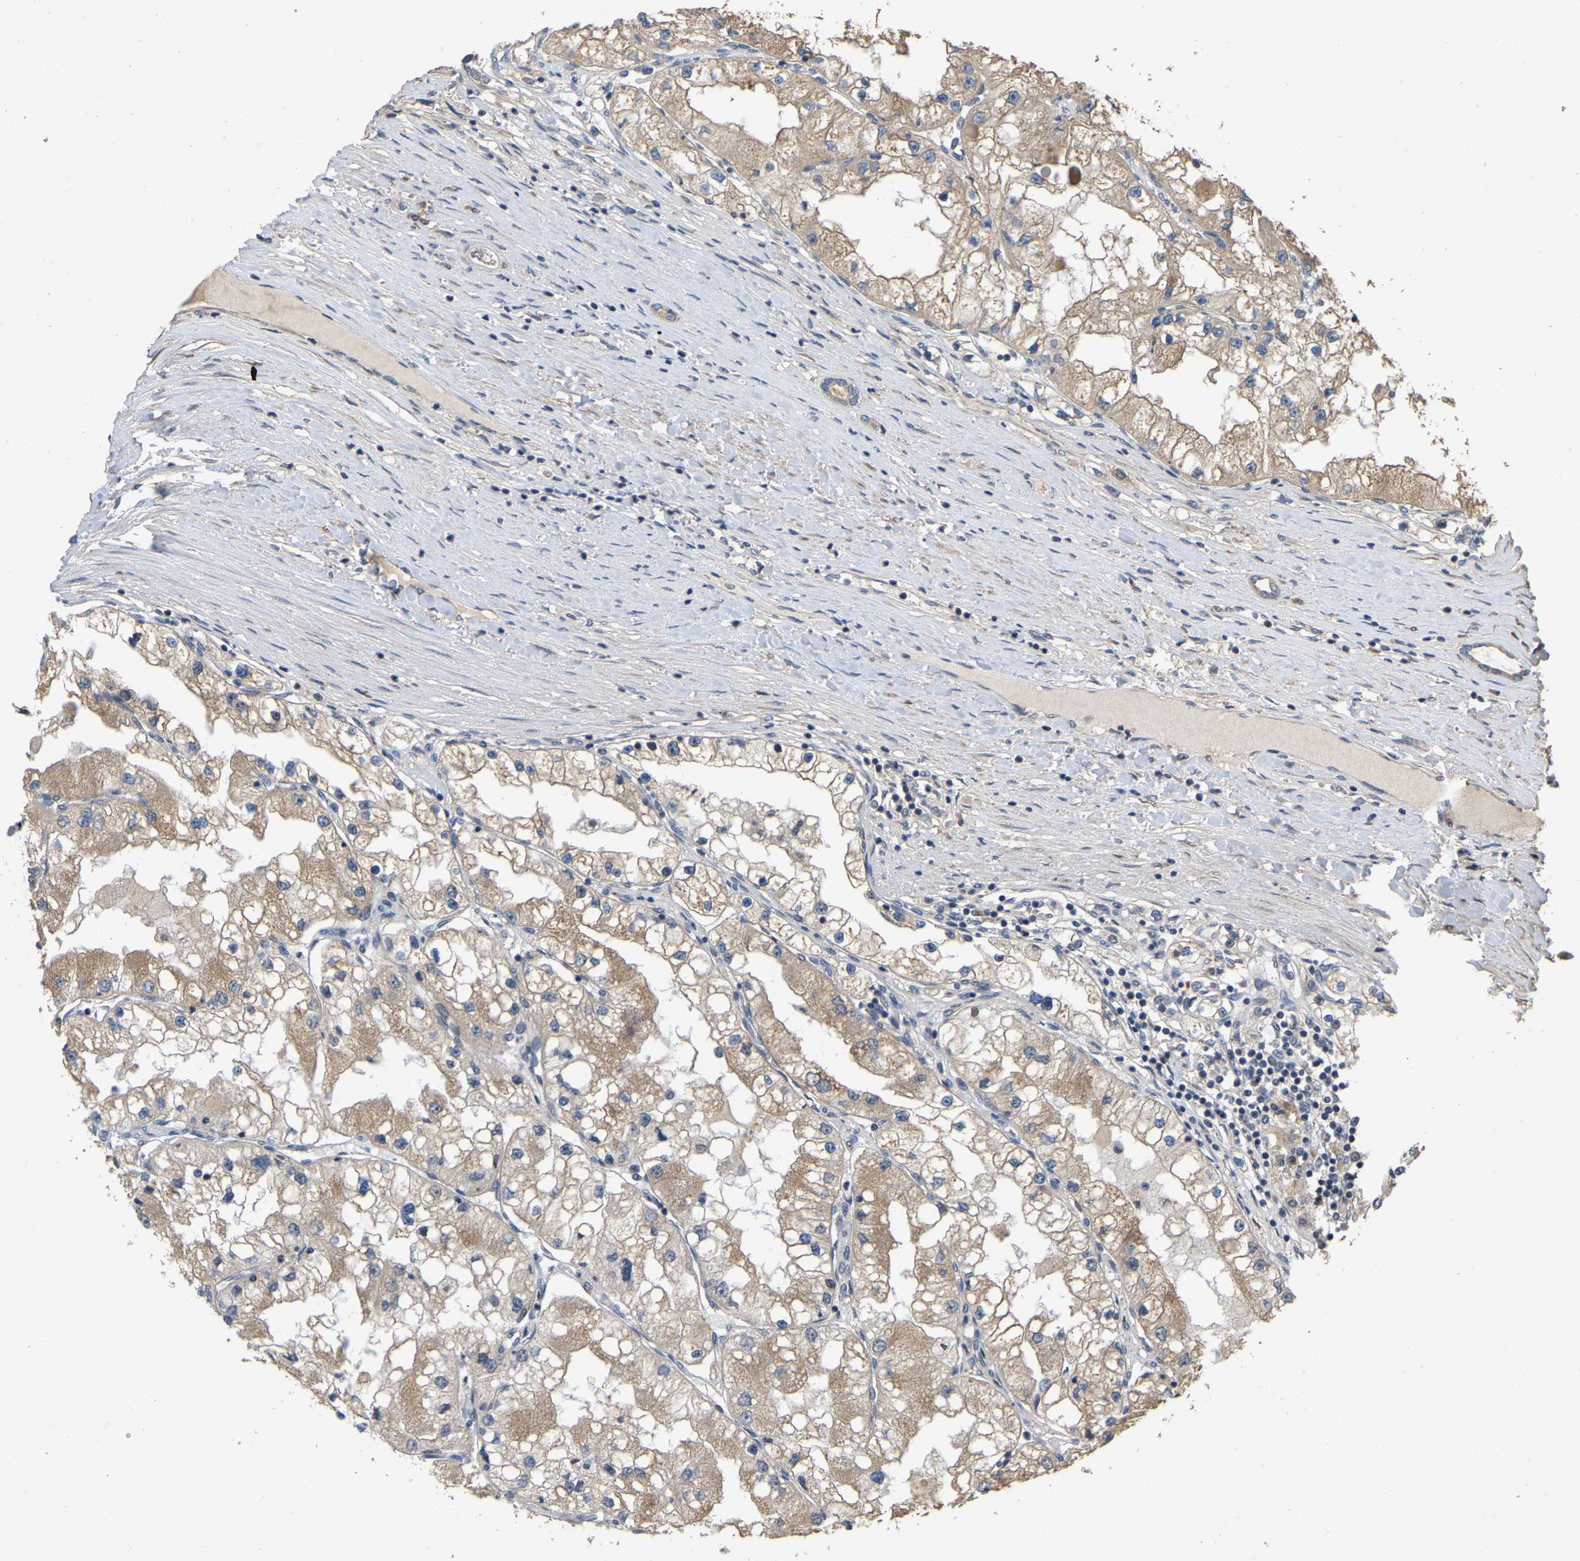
{"staining": {"intensity": "moderate", "quantity": ">75%", "location": "cytoplasmic/membranous"}, "tissue": "renal cancer", "cell_type": "Tumor cells", "image_type": "cancer", "snomed": [{"axis": "morphology", "description": "Adenocarcinoma, NOS"}, {"axis": "topography", "description": "Kidney"}], "caption": "Brown immunohistochemical staining in human renal cancer (adenocarcinoma) reveals moderate cytoplasmic/membranous expression in approximately >75% of tumor cells.", "gene": "NCS1", "patient": {"sex": "male", "age": 68}}